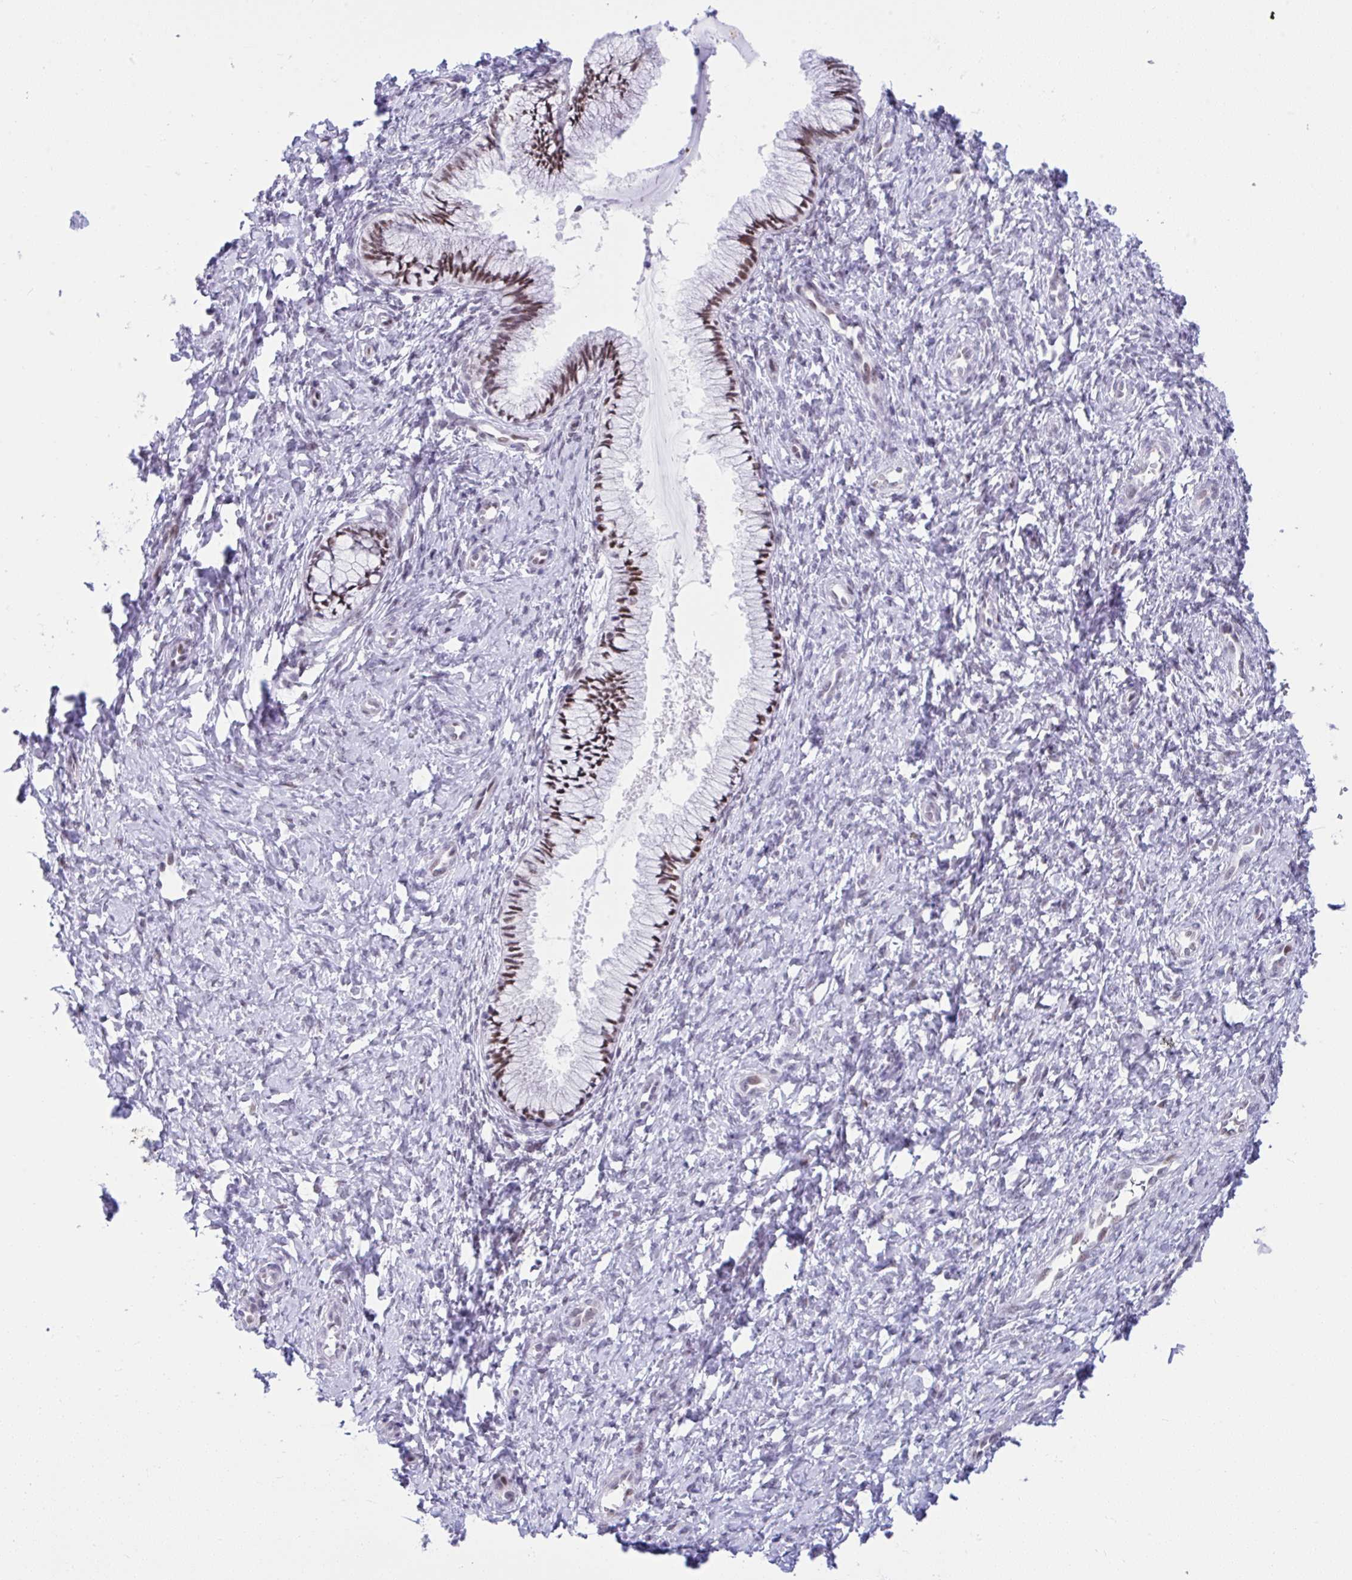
{"staining": {"intensity": "moderate", "quantity": ">75%", "location": "nuclear"}, "tissue": "cervix", "cell_type": "Glandular cells", "image_type": "normal", "snomed": [{"axis": "morphology", "description": "Normal tissue, NOS"}, {"axis": "topography", "description": "Cervix"}], "caption": "This is a photomicrograph of IHC staining of benign cervix, which shows moderate positivity in the nuclear of glandular cells.", "gene": "SLC35C2", "patient": {"sex": "female", "age": 37}}